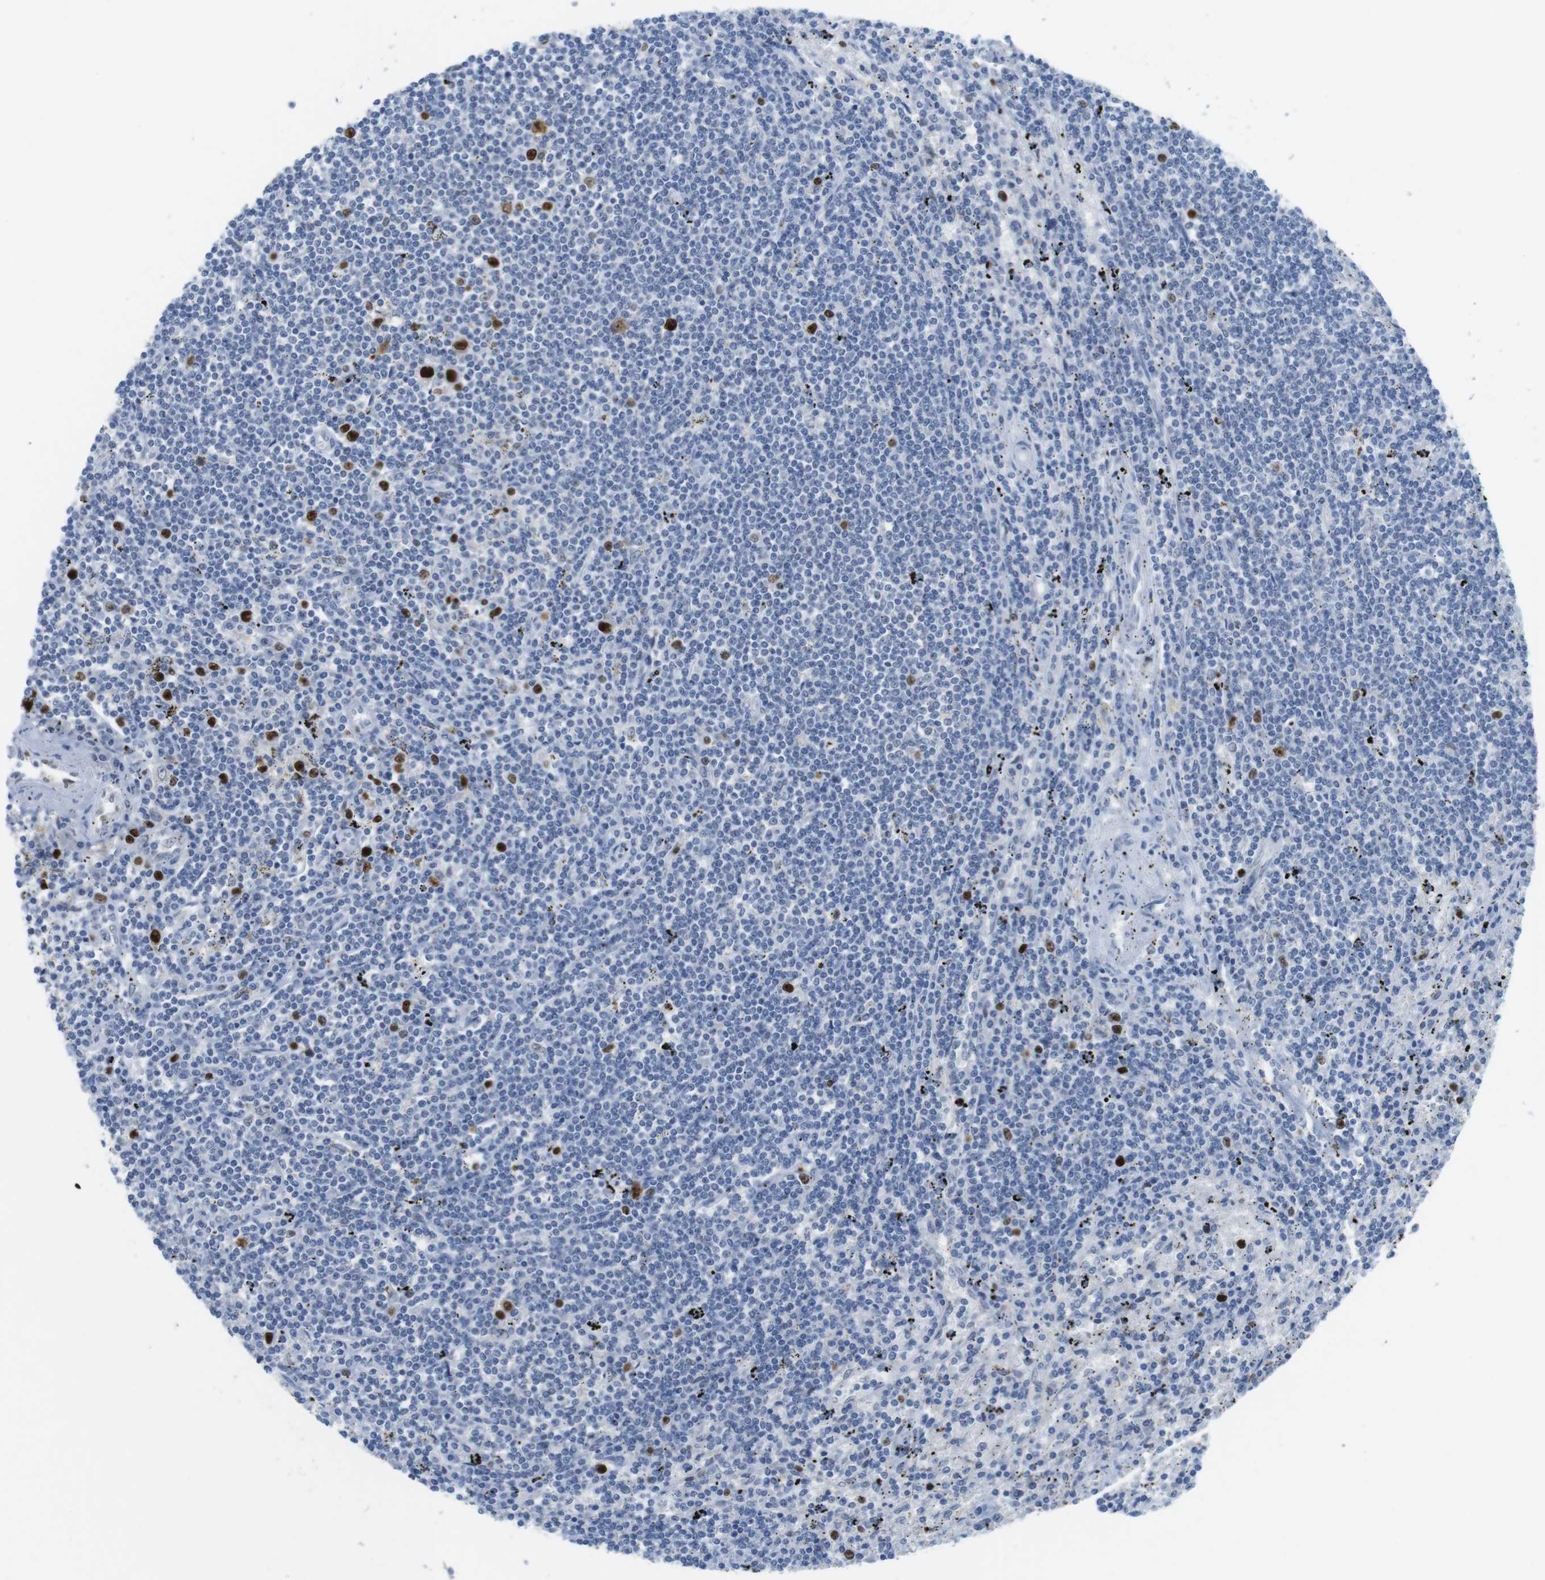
{"staining": {"intensity": "strong", "quantity": "<25%", "location": "nuclear"}, "tissue": "lymphoma", "cell_type": "Tumor cells", "image_type": "cancer", "snomed": [{"axis": "morphology", "description": "Malignant lymphoma, non-Hodgkin's type, Low grade"}, {"axis": "topography", "description": "Spleen"}], "caption": "IHC photomicrograph of human lymphoma stained for a protein (brown), which shows medium levels of strong nuclear expression in about <25% of tumor cells.", "gene": "KPNA2", "patient": {"sex": "male", "age": 76}}